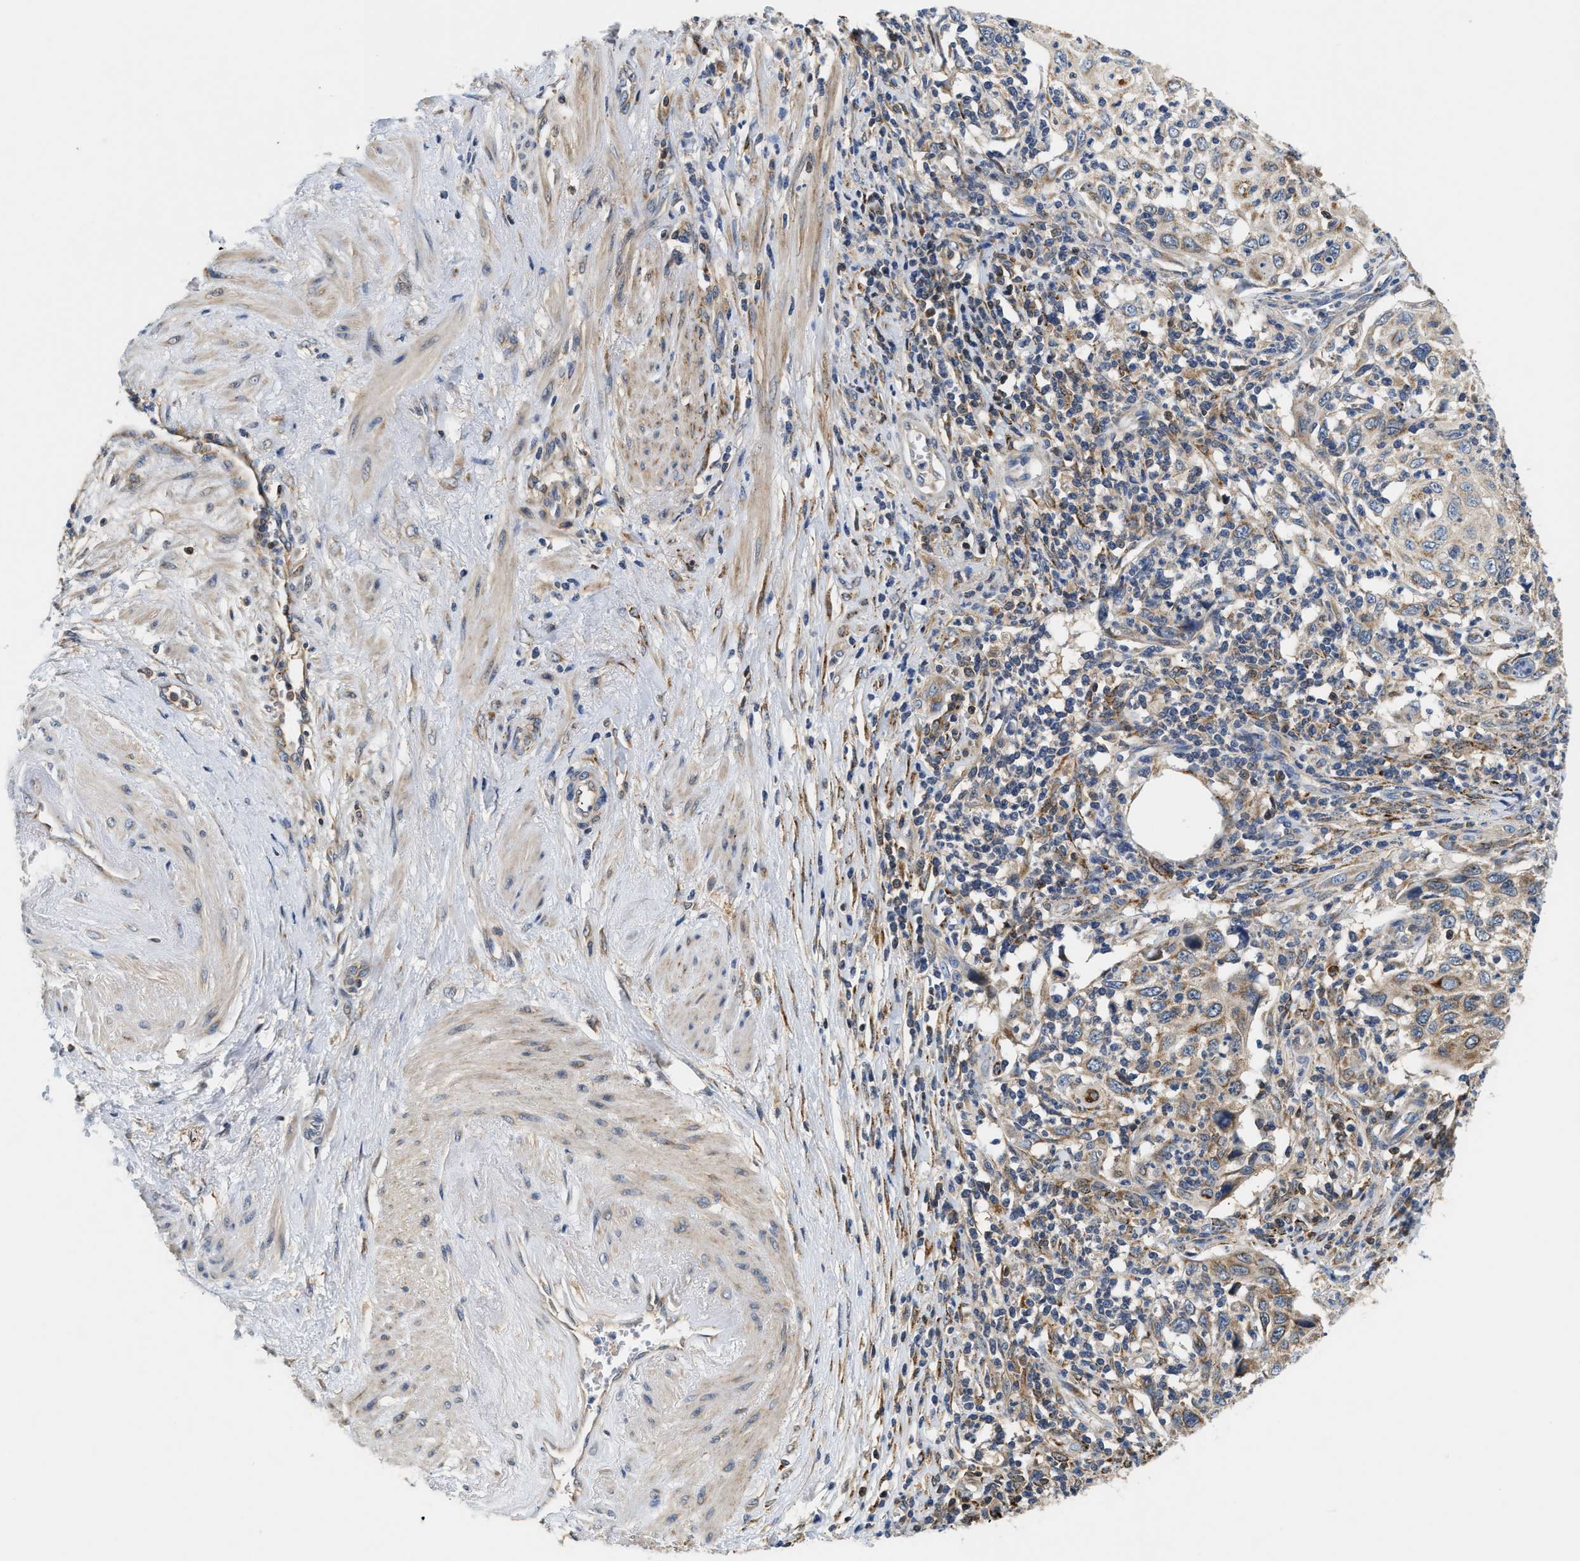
{"staining": {"intensity": "weak", "quantity": "25%-75%", "location": "cytoplasmic/membranous"}, "tissue": "cervical cancer", "cell_type": "Tumor cells", "image_type": "cancer", "snomed": [{"axis": "morphology", "description": "Squamous cell carcinoma, NOS"}, {"axis": "topography", "description": "Cervix"}], "caption": "Protein analysis of cervical cancer tissue demonstrates weak cytoplasmic/membranous staining in approximately 25%-75% of tumor cells.", "gene": "CCM2", "patient": {"sex": "female", "age": 70}}